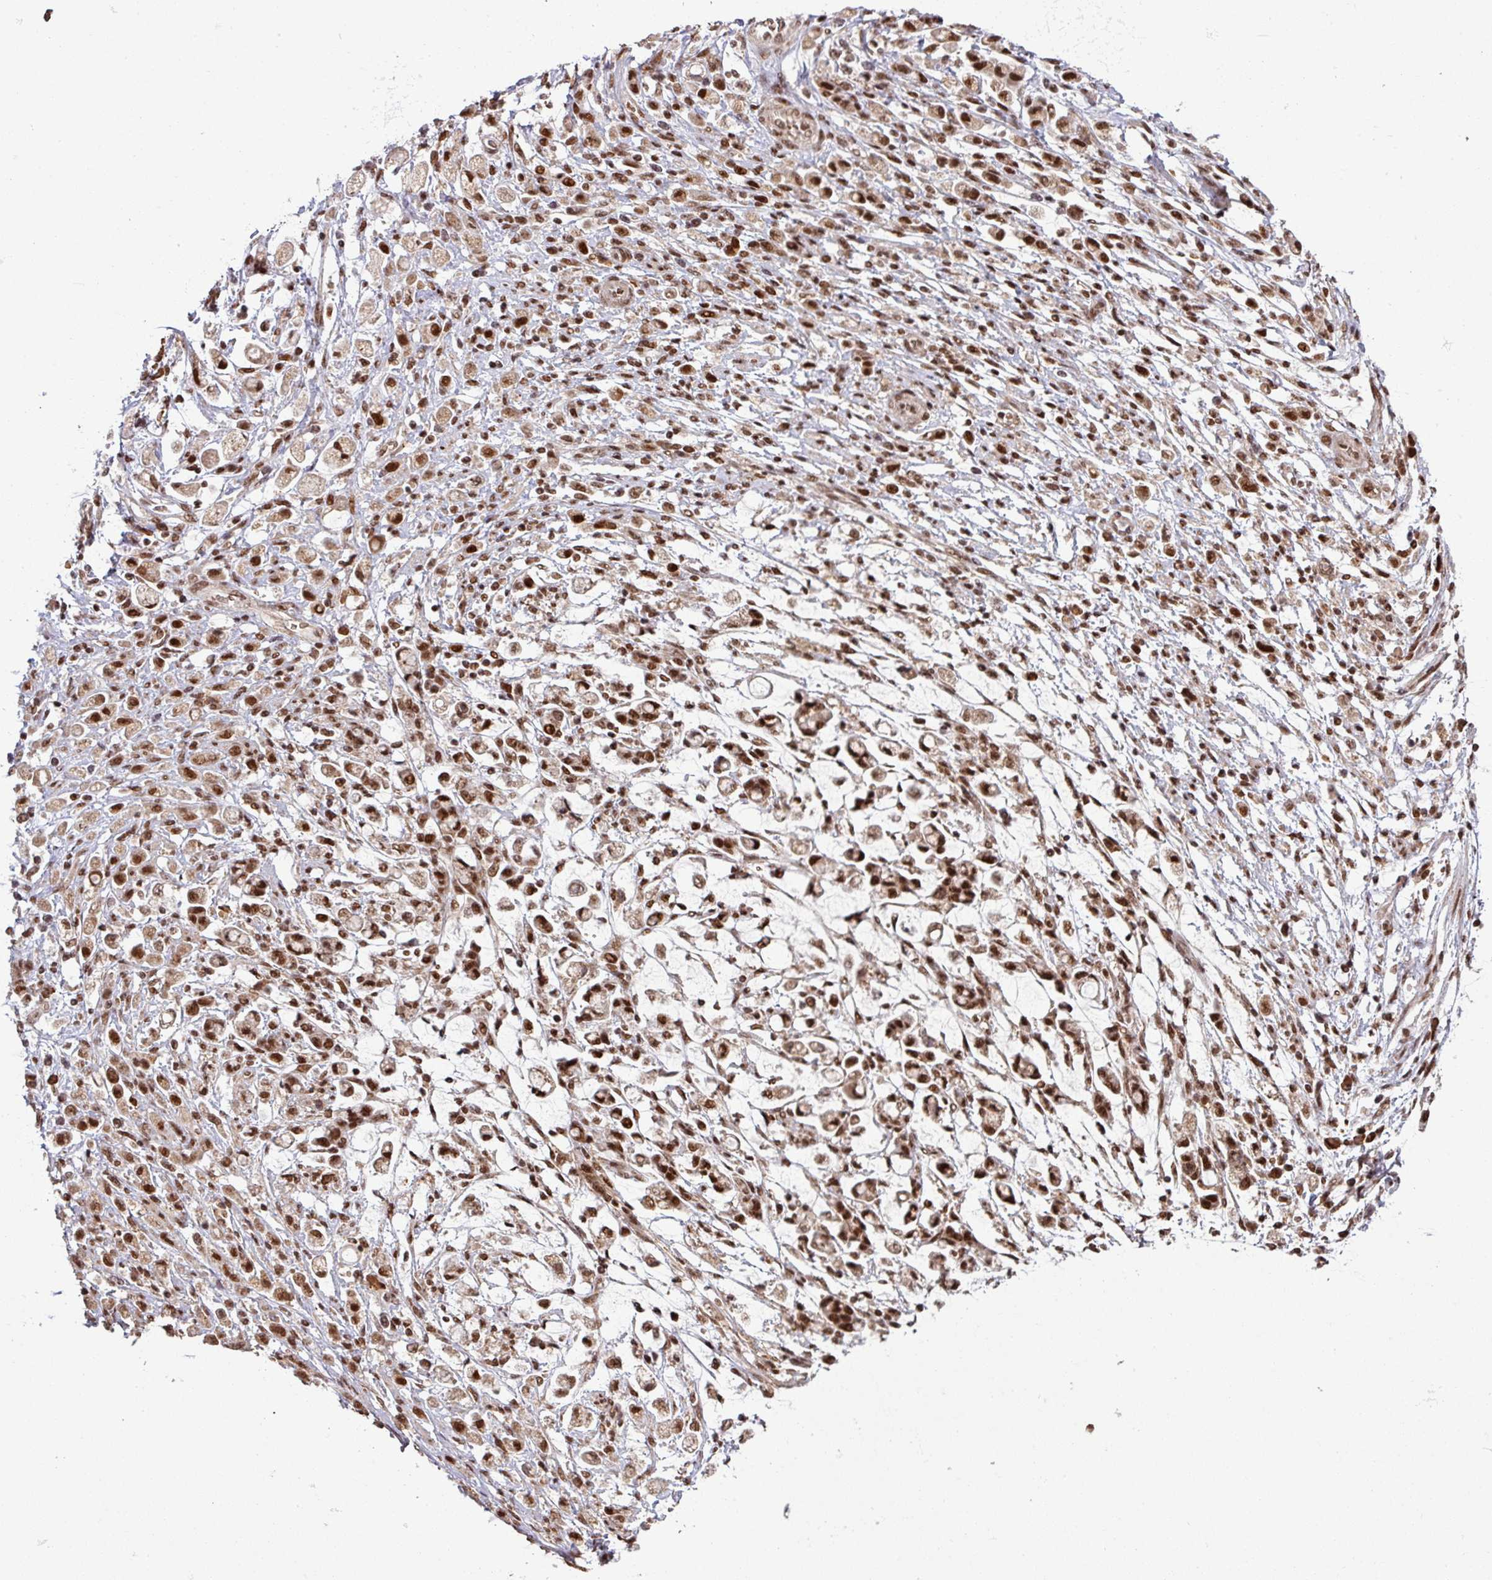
{"staining": {"intensity": "strong", "quantity": ">75%", "location": "nuclear"}, "tissue": "stomach cancer", "cell_type": "Tumor cells", "image_type": "cancer", "snomed": [{"axis": "morphology", "description": "Adenocarcinoma, NOS"}, {"axis": "topography", "description": "Stomach"}], "caption": "This micrograph demonstrates stomach cancer stained with IHC to label a protein in brown. The nuclear of tumor cells show strong positivity for the protein. Nuclei are counter-stained blue.", "gene": "PHF23", "patient": {"sex": "female", "age": 60}}